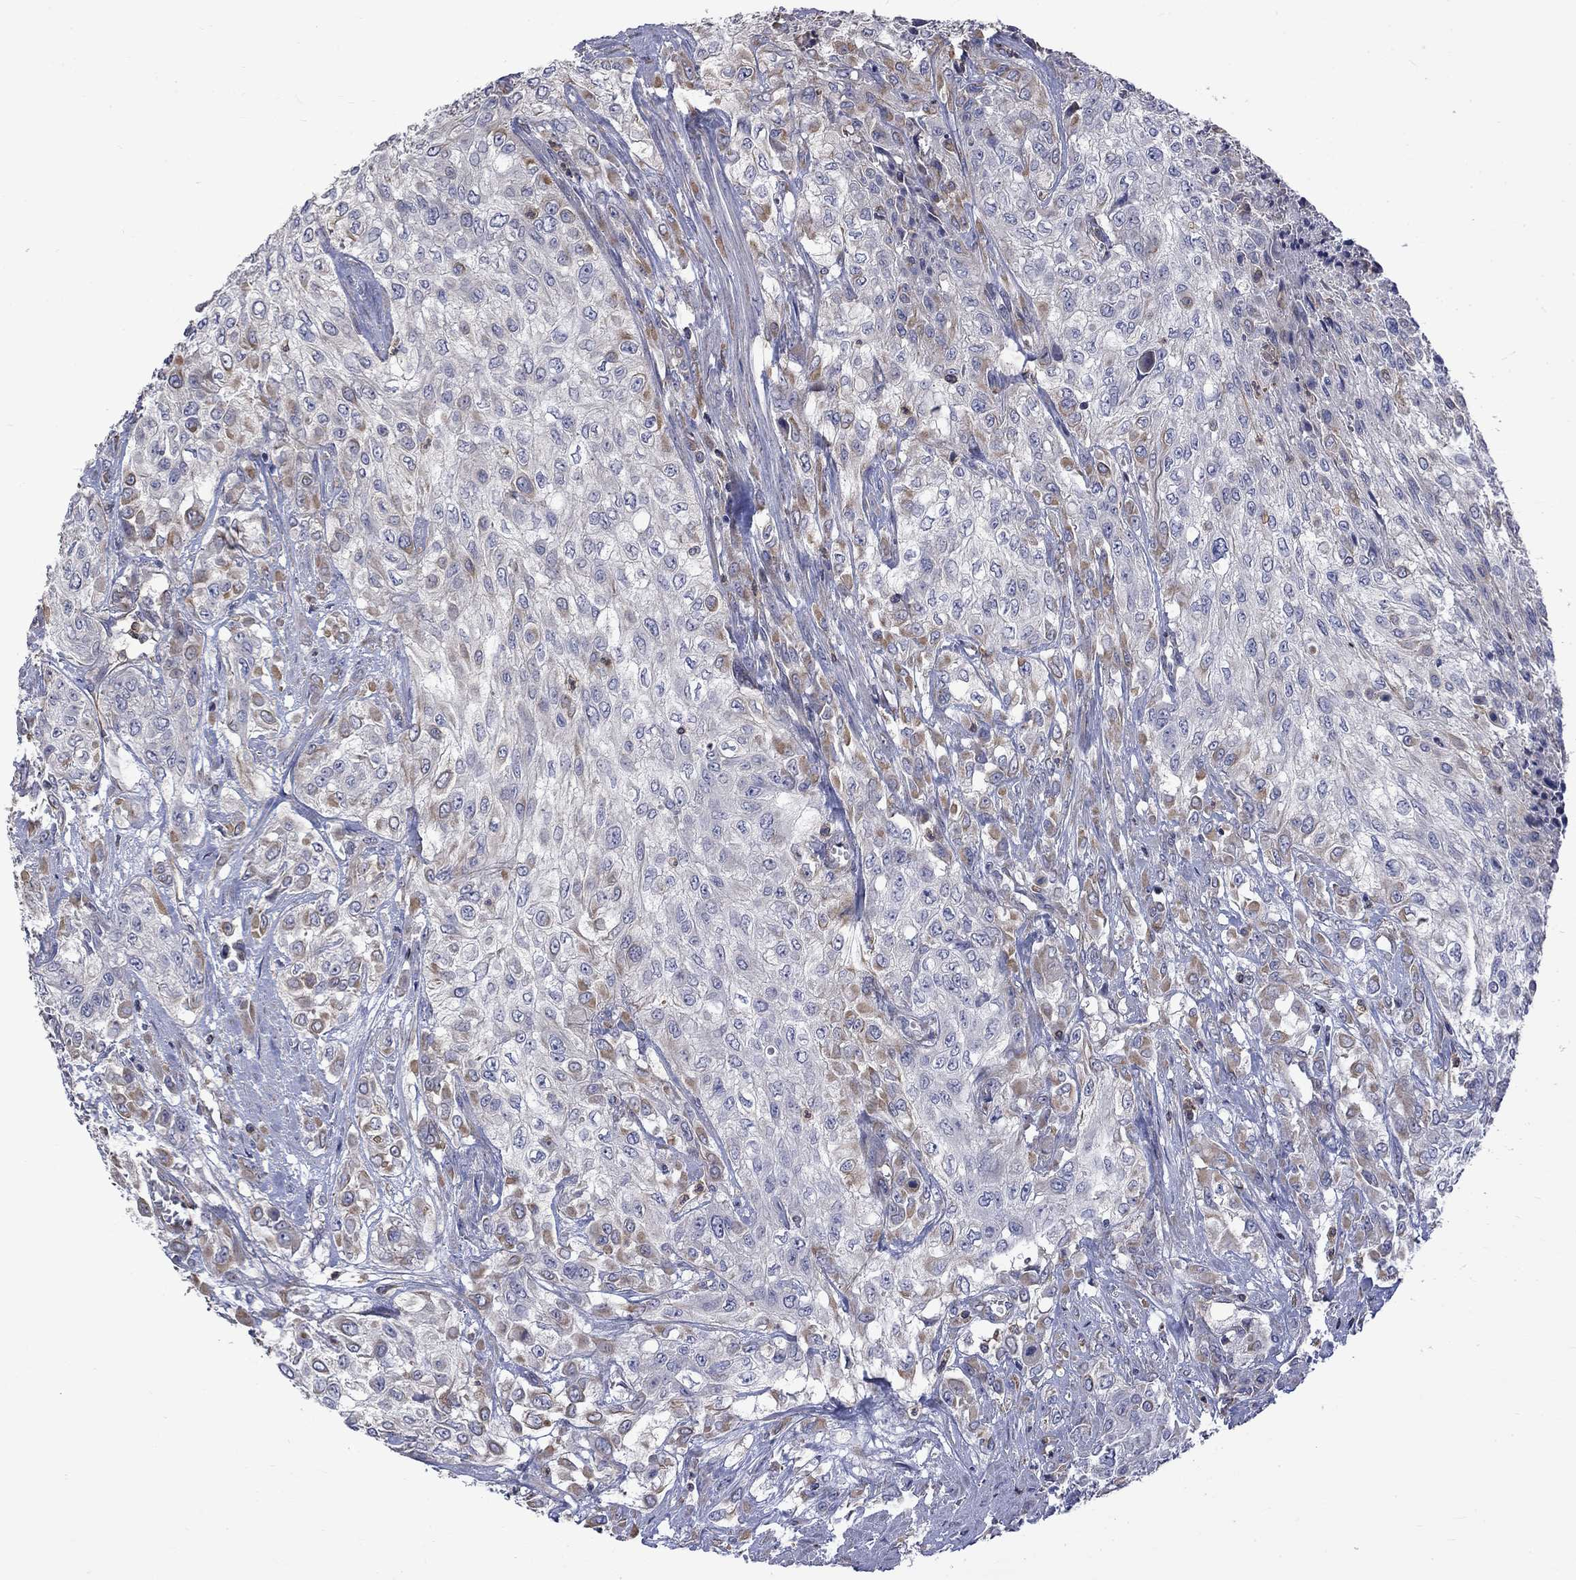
{"staining": {"intensity": "moderate", "quantity": "<25%", "location": "cytoplasmic/membranous"}, "tissue": "urothelial cancer", "cell_type": "Tumor cells", "image_type": "cancer", "snomed": [{"axis": "morphology", "description": "Urothelial carcinoma, High grade"}, {"axis": "topography", "description": "Urinary bladder"}], "caption": "Immunohistochemistry (IHC) of human urothelial carcinoma (high-grade) exhibits low levels of moderate cytoplasmic/membranous positivity in approximately <25% of tumor cells.", "gene": "CAMKK2", "patient": {"sex": "male", "age": 57}}